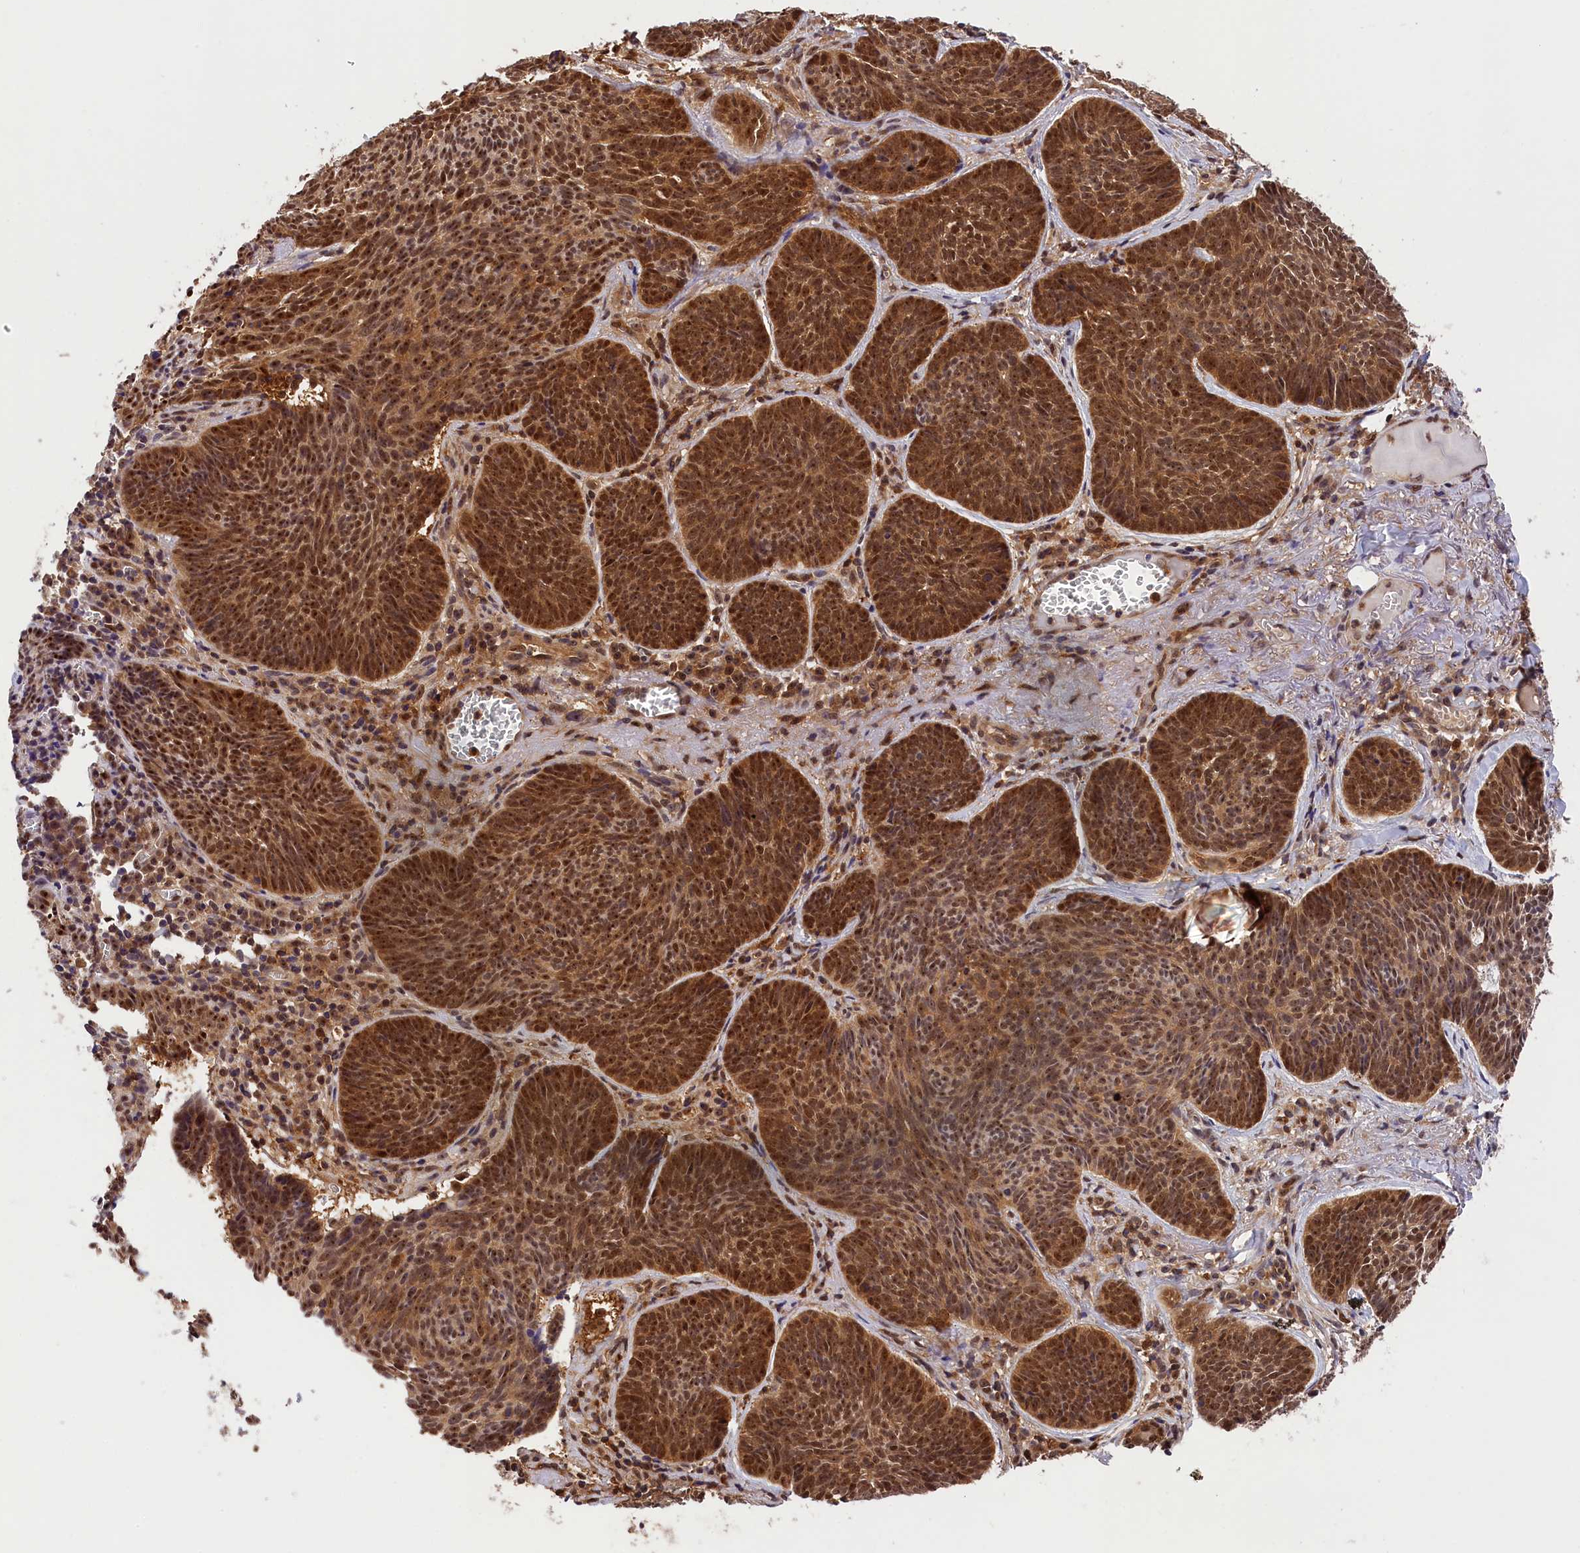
{"staining": {"intensity": "strong", "quantity": ">75%", "location": "cytoplasmic/membranous,nuclear"}, "tissue": "skin cancer", "cell_type": "Tumor cells", "image_type": "cancer", "snomed": [{"axis": "morphology", "description": "Basal cell carcinoma"}, {"axis": "topography", "description": "Skin"}], "caption": "Approximately >75% of tumor cells in basal cell carcinoma (skin) show strong cytoplasmic/membranous and nuclear protein staining as visualized by brown immunohistochemical staining.", "gene": "EIF6", "patient": {"sex": "female", "age": 74}}